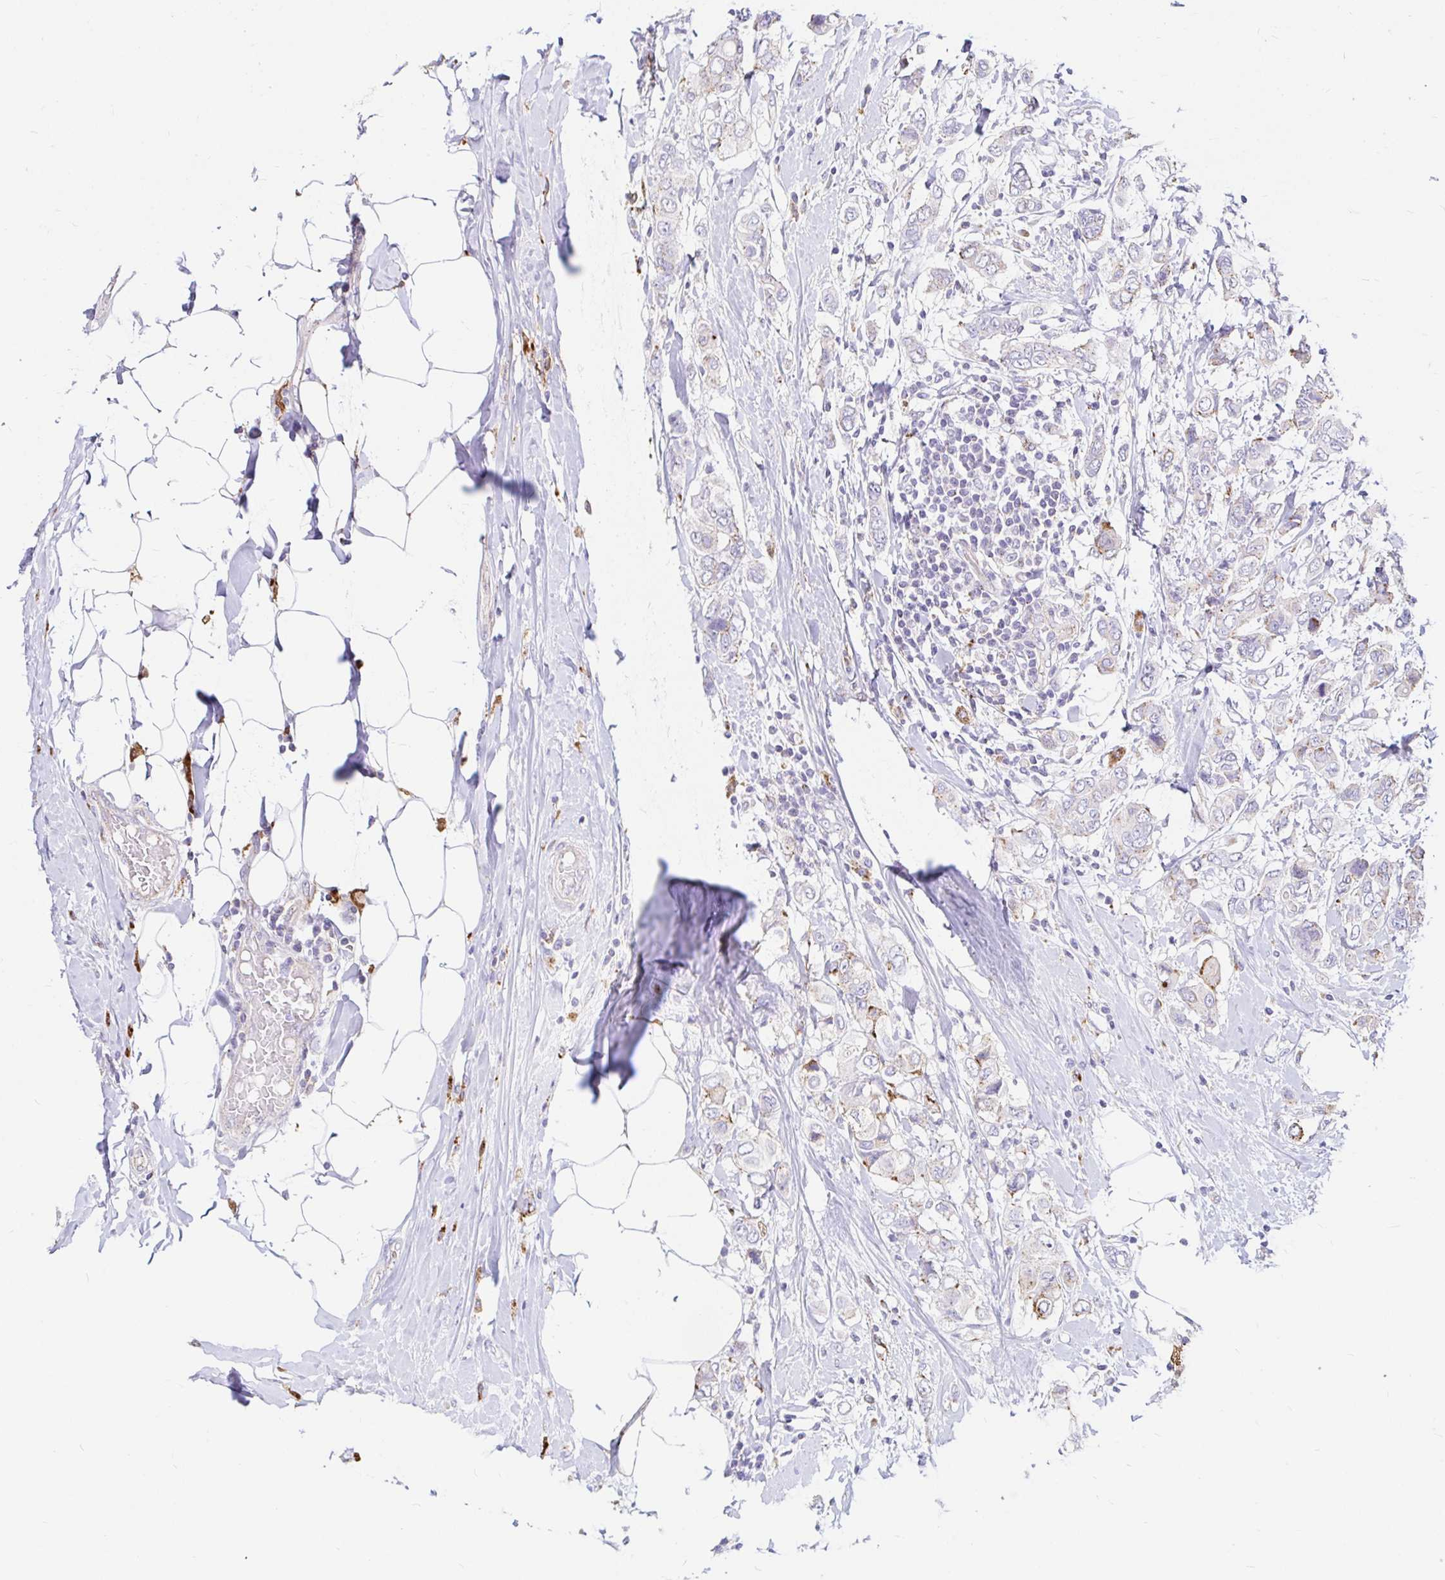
{"staining": {"intensity": "moderate", "quantity": "<25%", "location": "cytoplasmic/membranous"}, "tissue": "breast cancer", "cell_type": "Tumor cells", "image_type": "cancer", "snomed": [{"axis": "morphology", "description": "Lobular carcinoma"}, {"axis": "topography", "description": "Breast"}], "caption": "Tumor cells display low levels of moderate cytoplasmic/membranous staining in about <25% of cells in human breast cancer. (Stains: DAB (3,3'-diaminobenzidine) in brown, nuclei in blue, Microscopy: brightfield microscopy at high magnification).", "gene": "FUCA1", "patient": {"sex": "female", "age": 51}}